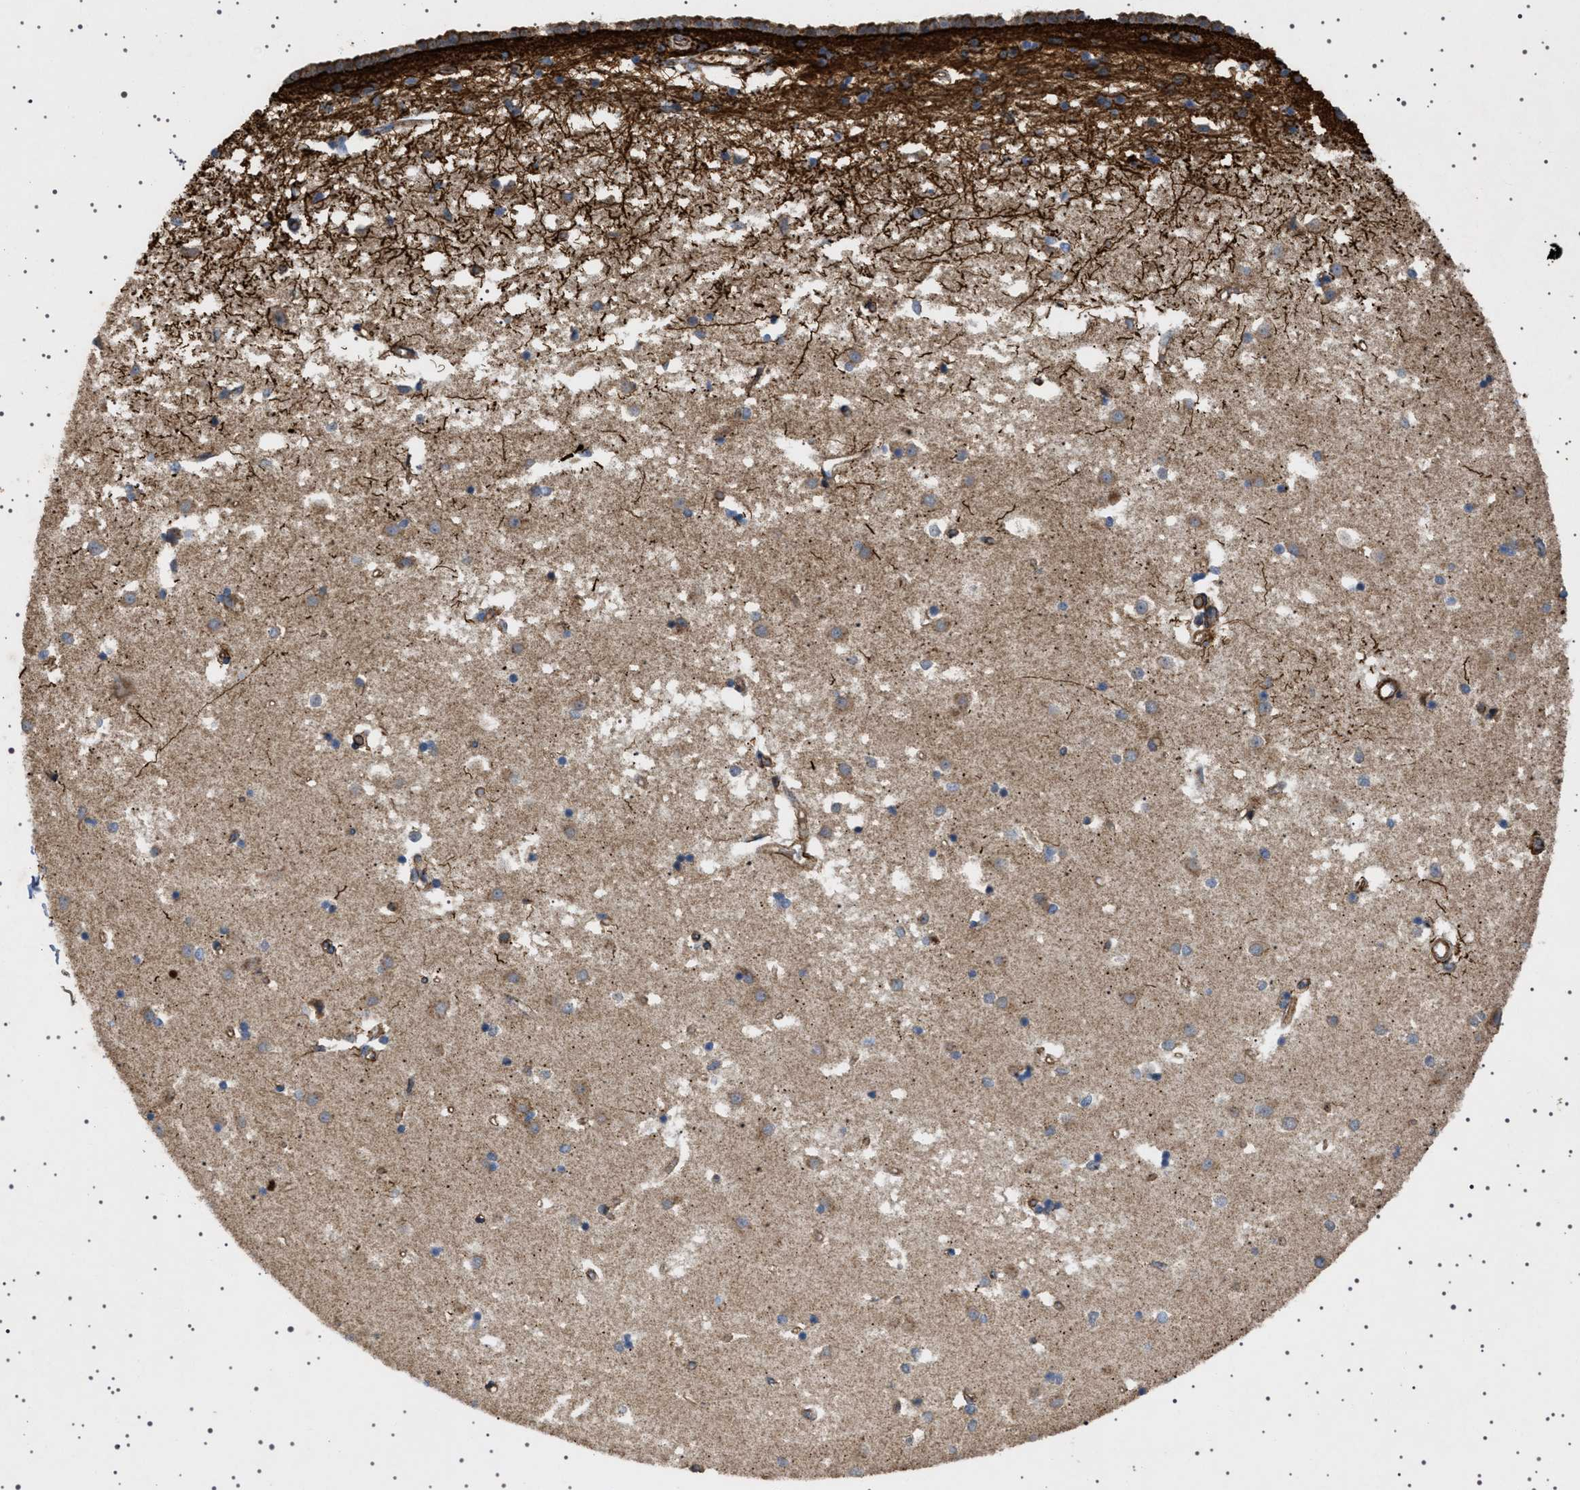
{"staining": {"intensity": "strong", "quantity": "<25%", "location": "cytoplasmic/membranous"}, "tissue": "caudate", "cell_type": "Glial cells", "image_type": "normal", "snomed": [{"axis": "morphology", "description": "Normal tissue, NOS"}, {"axis": "topography", "description": "Lateral ventricle wall"}], "caption": "Strong cytoplasmic/membranous positivity is identified in about <25% of glial cells in unremarkable caudate. (brown staining indicates protein expression, while blue staining denotes nuclei).", "gene": "CCDC186", "patient": {"sex": "male", "age": 45}}